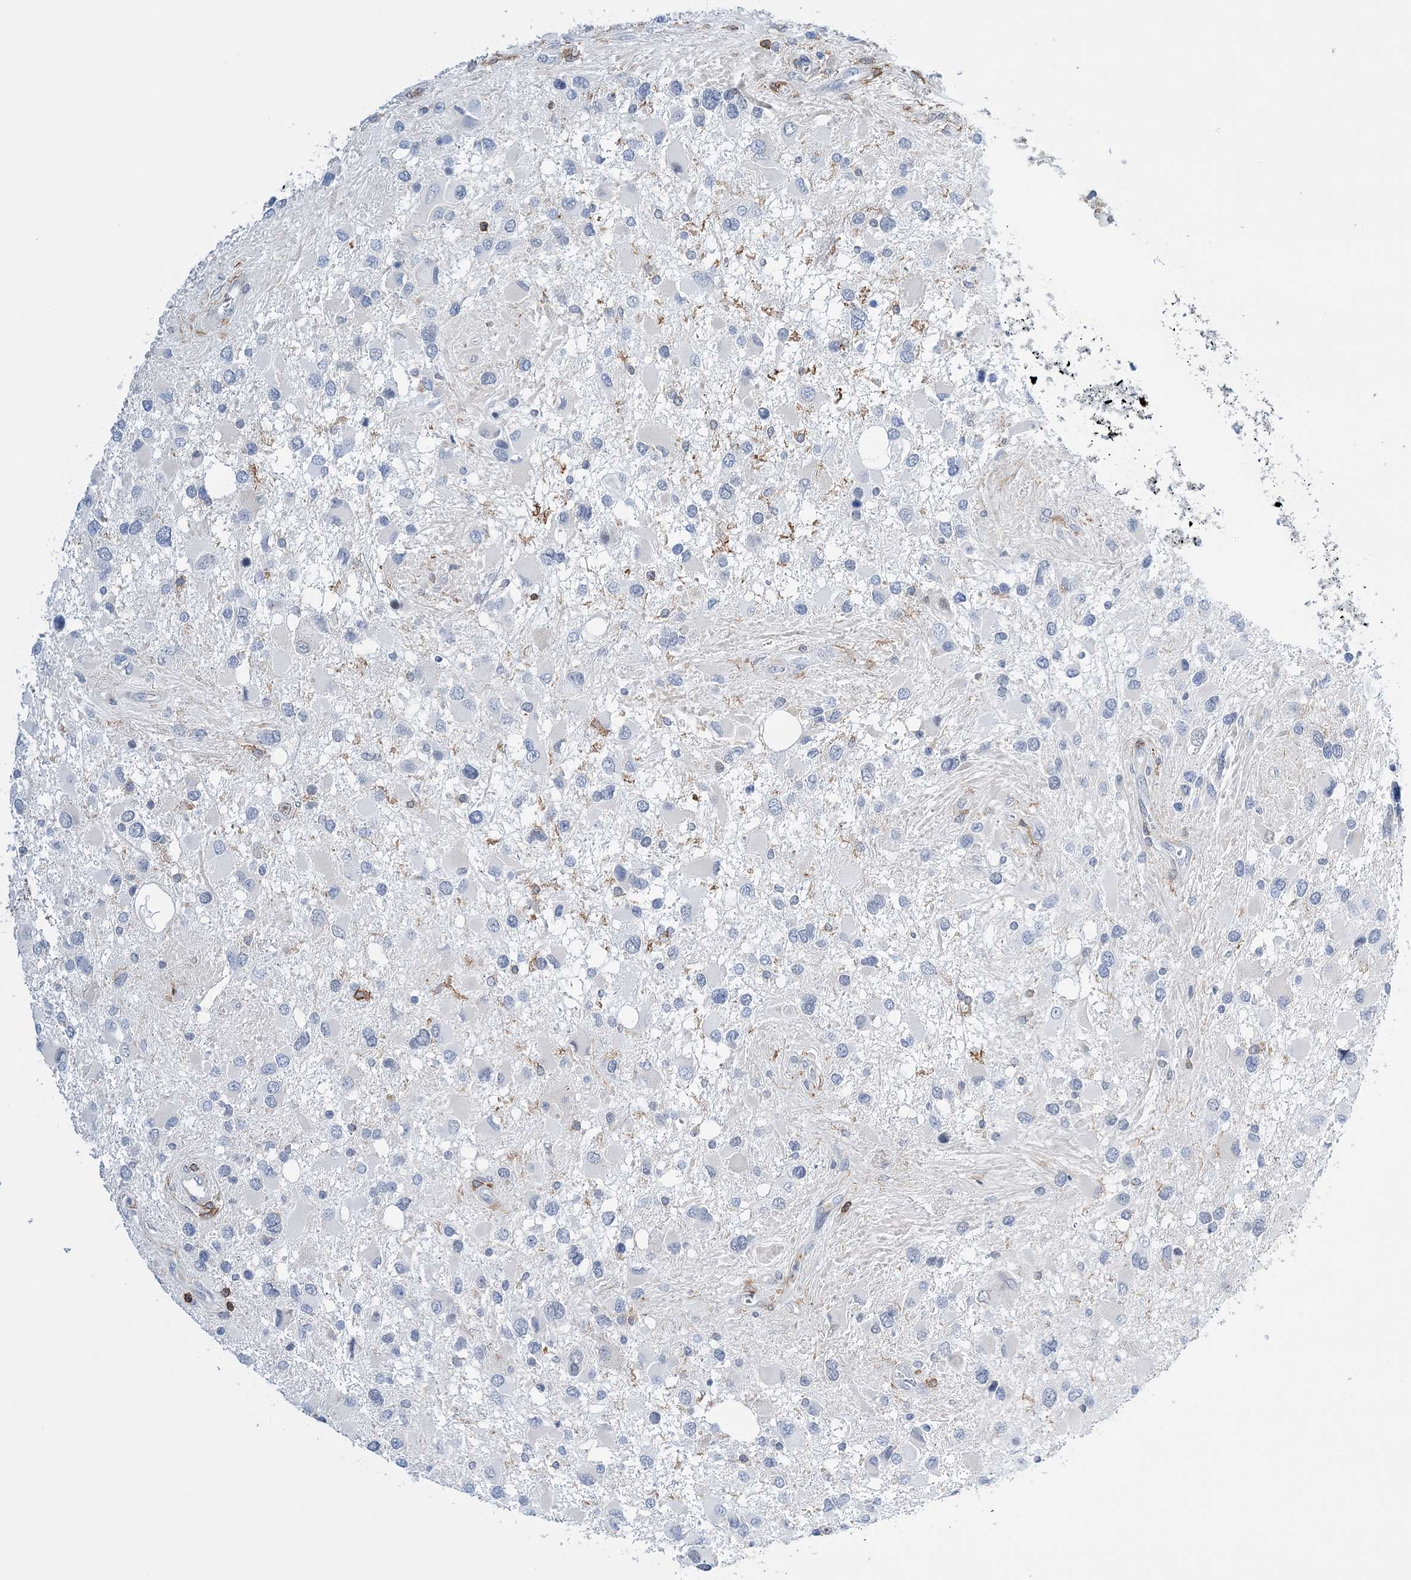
{"staining": {"intensity": "negative", "quantity": "none", "location": "none"}, "tissue": "glioma", "cell_type": "Tumor cells", "image_type": "cancer", "snomed": [{"axis": "morphology", "description": "Glioma, malignant, High grade"}, {"axis": "topography", "description": "Brain"}], "caption": "Tumor cells show no significant protein staining in glioma.", "gene": "PRMT9", "patient": {"sex": "male", "age": 53}}